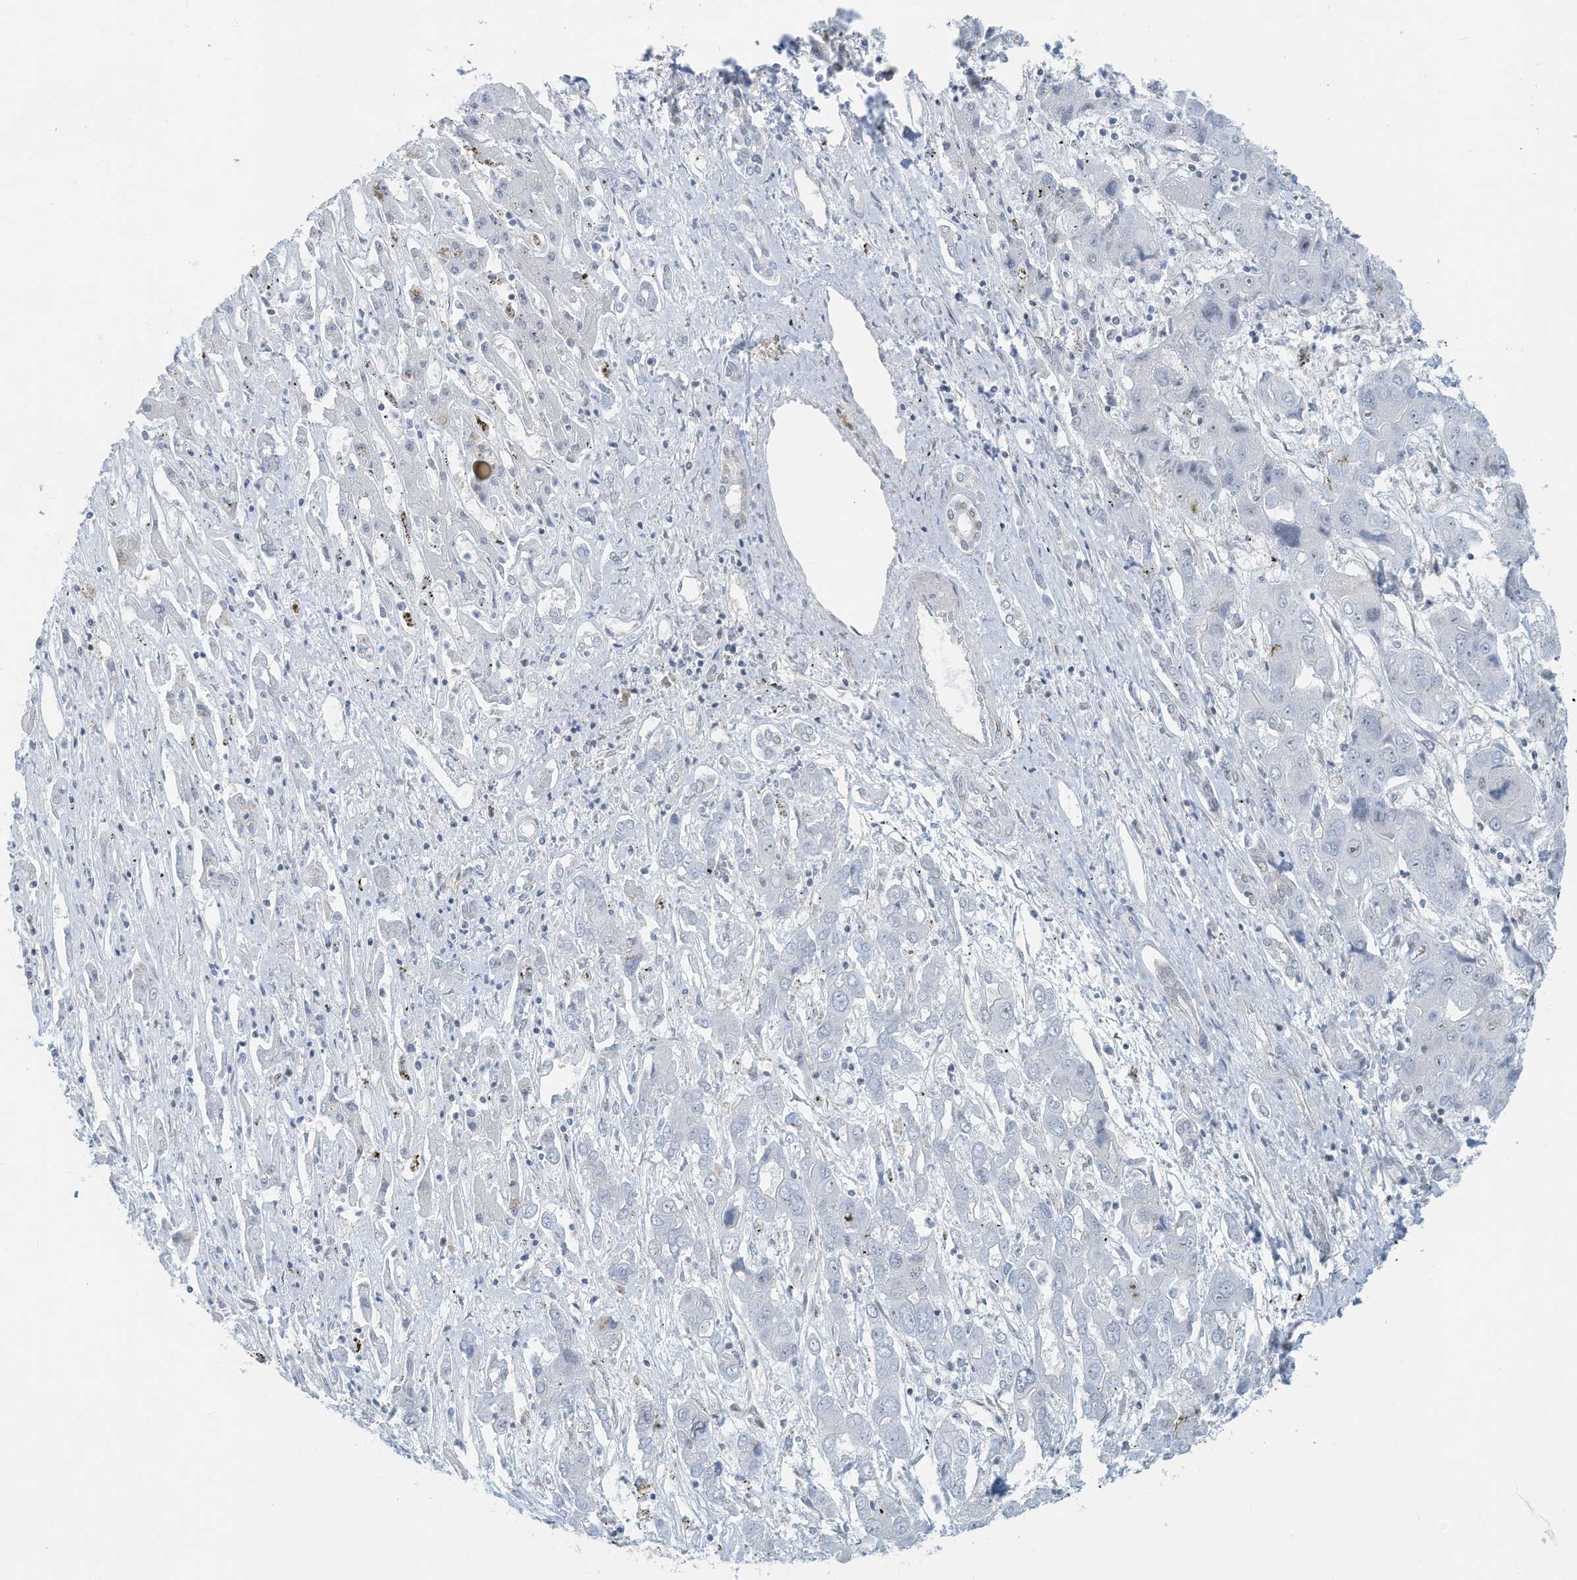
{"staining": {"intensity": "negative", "quantity": "none", "location": "none"}, "tissue": "liver cancer", "cell_type": "Tumor cells", "image_type": "cancer", "snomed": [{"axis": "morphology", "description": "Cholangiocarcinoma"}, {"axis": "topography", "description": "Liver"}], "caption": "DAB (3,3'-diaminobenzidine) immunohistochemical staining of human liver cancer displays no significant expression in tumor cells.", "gene": "SARNP", "patient": {"sex": "male", "age": 67}}